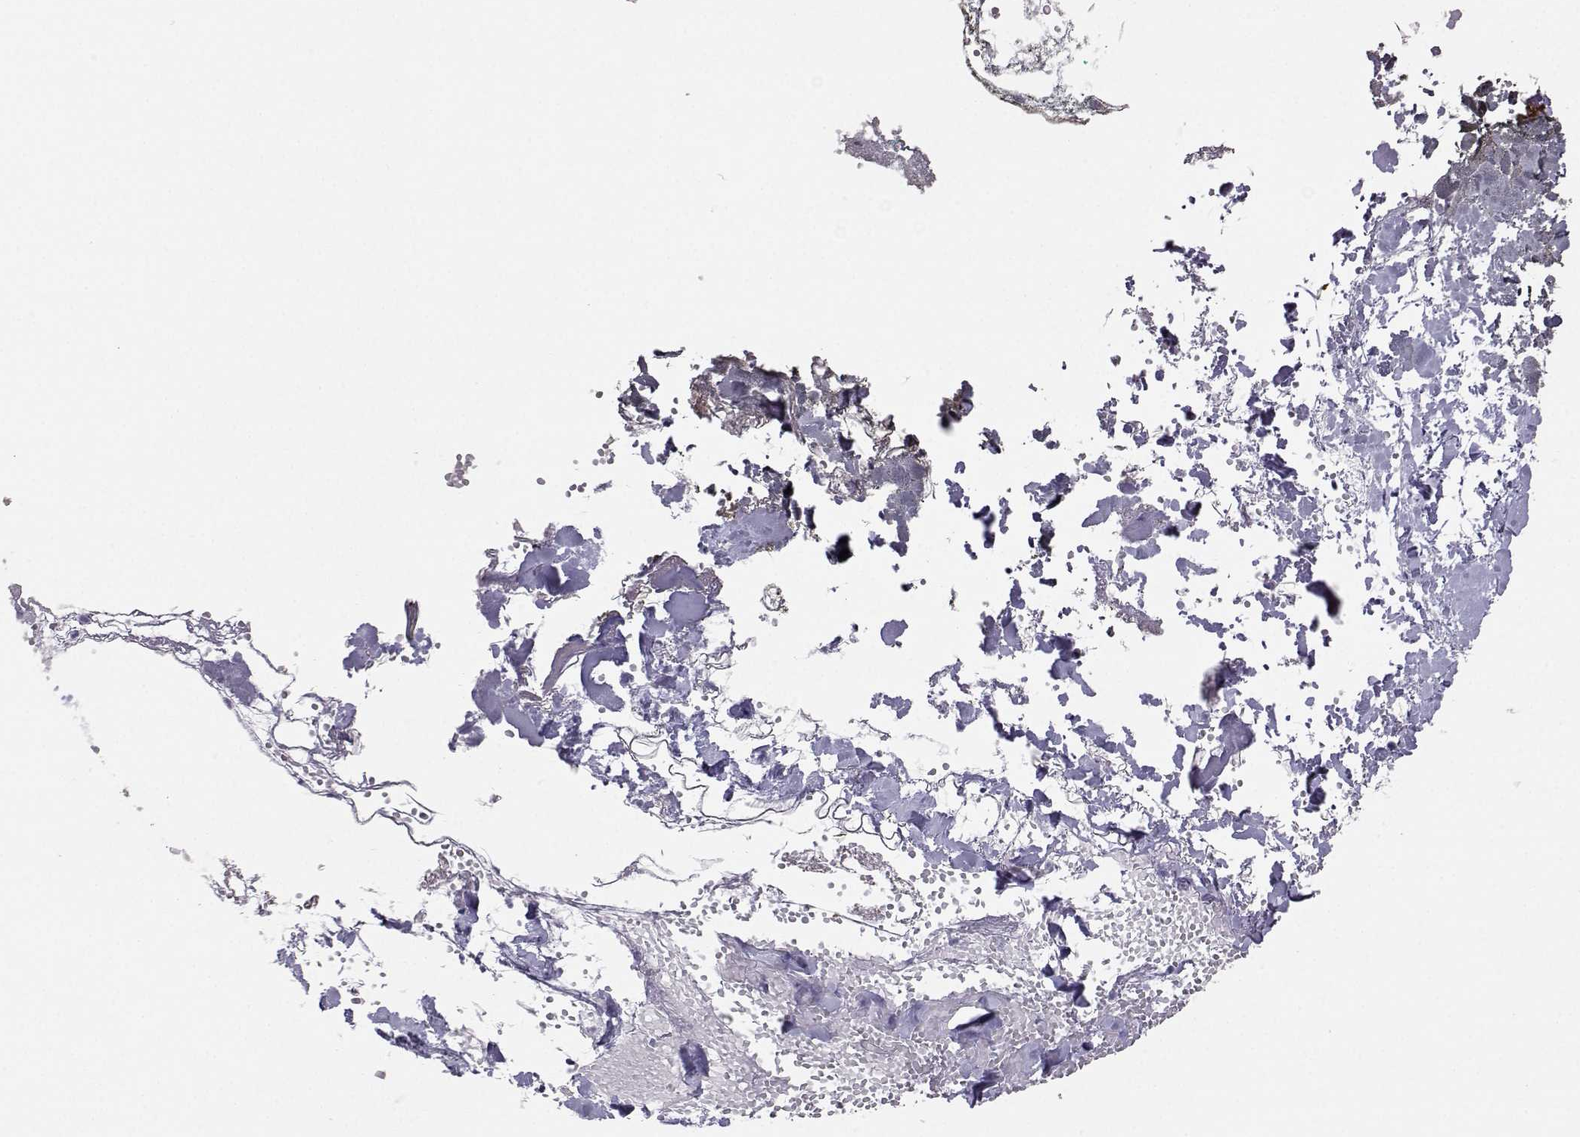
{"staining": {"intensity": "negative", "quantity": "none", "location": "none"}, "tissue": "skin", "cell_type": "Fibroblasts", "image_type": "normal", "snomed": [{"axis": "morphology", "description": "Normal tissue, NOS"}, {"axis": "topography", "description": "Skin"}], "caption": "An immunohistochemistry photomicrograph of normal skin is shown. There is no staining in fibroblasts of skin.", "gene": "SST", "patient": {"sex": "female", "age": 34}}